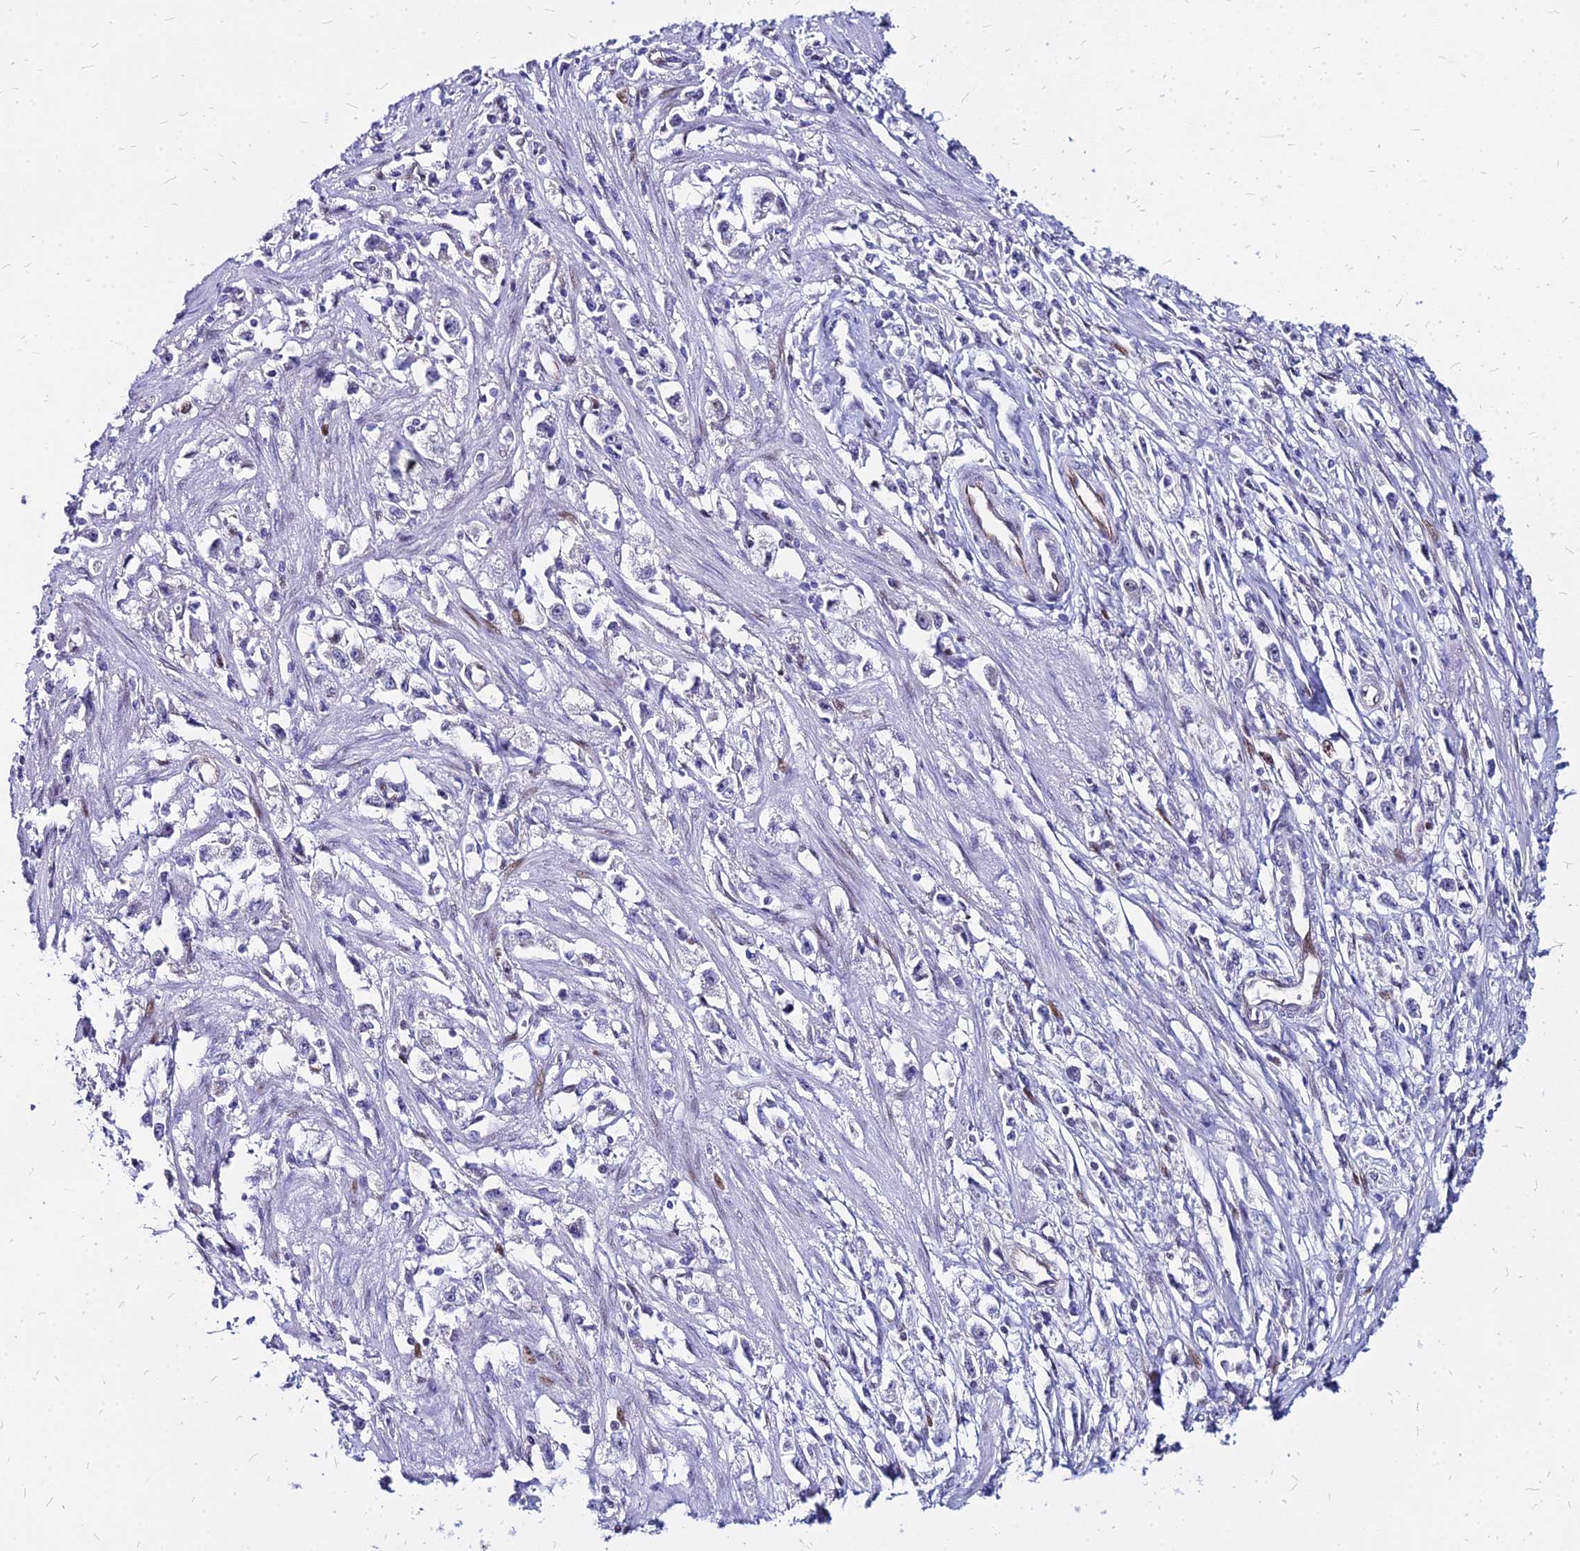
{"staining": {"intensity": "negative", "quantity": "none", "location": "none"}, "tissue": "stomach cancer", "cell_type": "Tumor cells", "image_type": "cancer", "snomed": [{"axis": "morphology", "description": "Adenocarcinoma, NOS"}, {"axis": "topography", "description": "Stomach"}], "caption": "Tumor cells show no significant expression in stomach adenocarcinoma. The staining is performed using DAB brown chromogen with nuclei counter-stained in using hematoxylin.", "gene": "FDX2", "patient": {"sex": "female", "age": 59}}